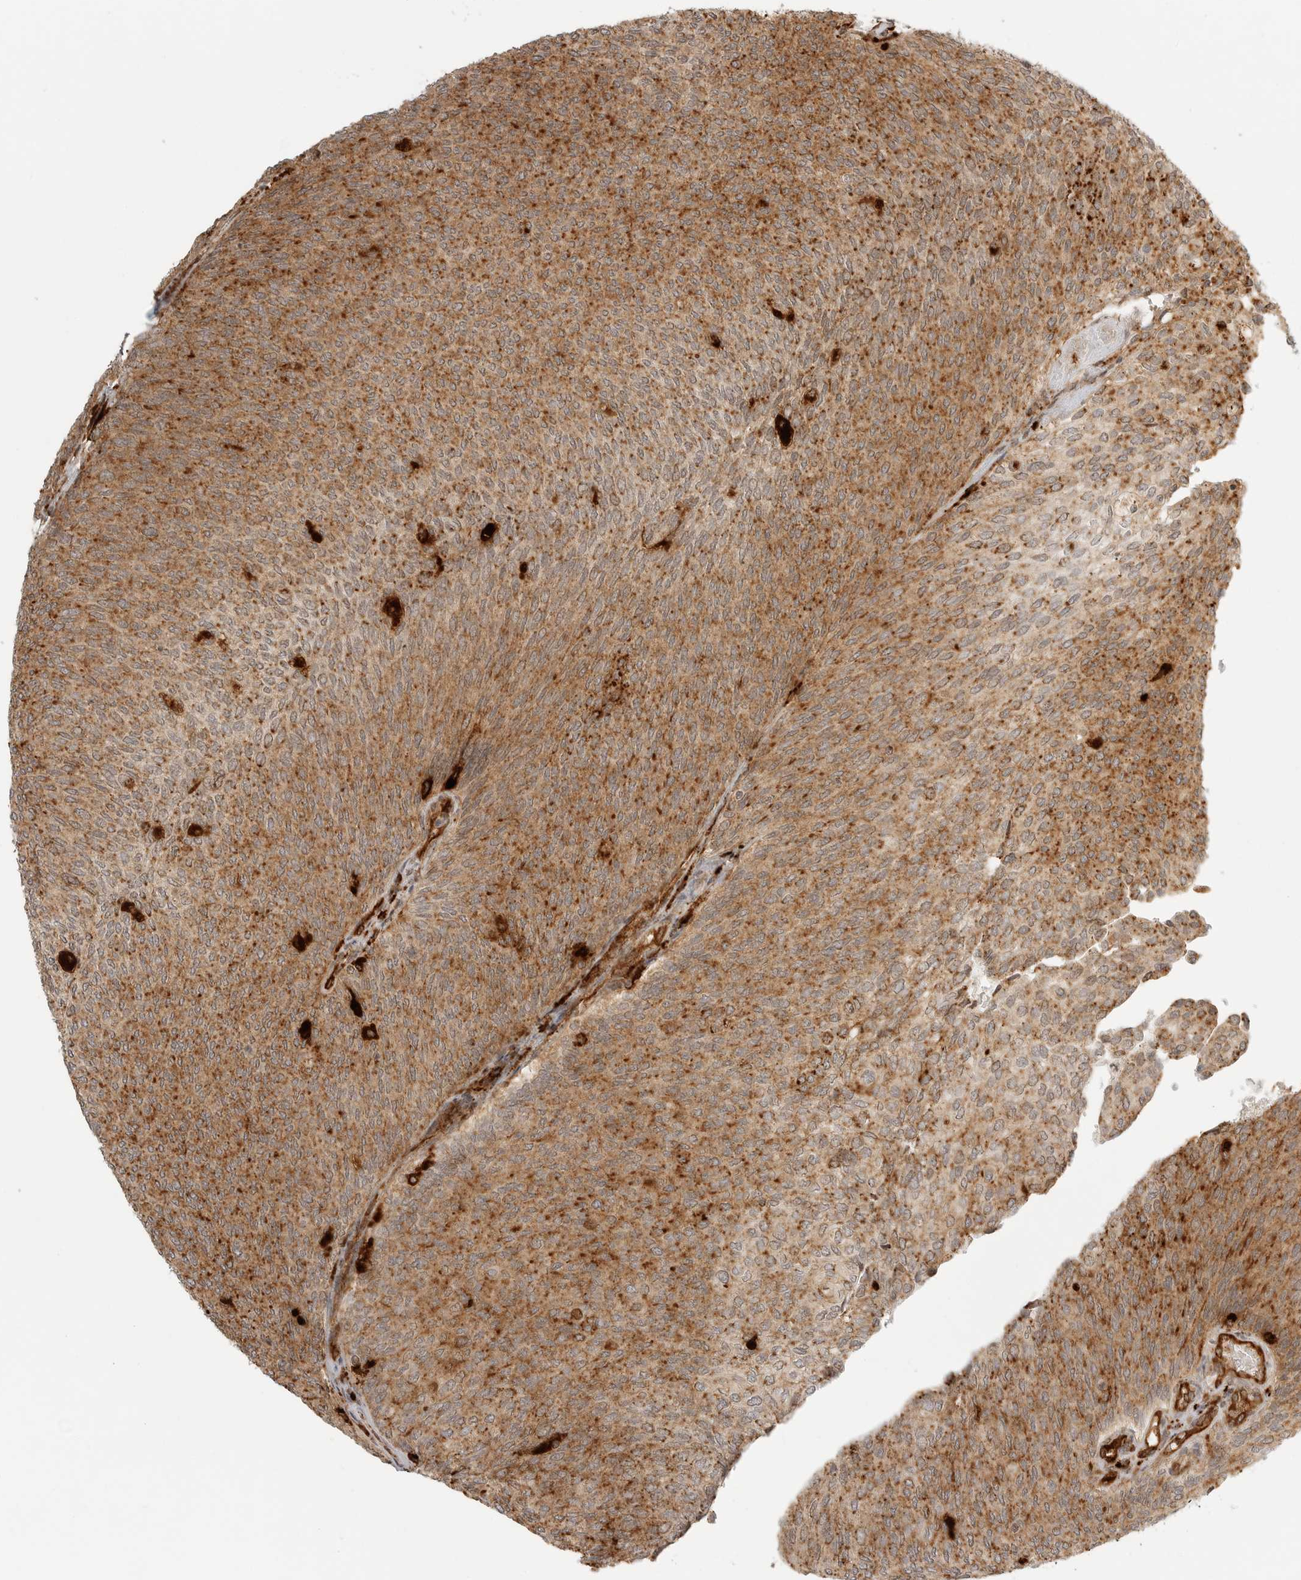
{"staining": {"intensity": "moderate", "quantity": ">75%", "location": "cytoplasmic/membranous"}, "tissue": "urothelial cancer", "cell_type": "Tumor cells", "image_type": "cancer", "snomed": [{"axis": "morphology", "description": "Urothelial carcinoma, Low grade"}, {"axis": "topography", "description": "Urinary bladder"}], "caption": "High-power microscopy captured an immunohistochemistry (IHC) micrograph of urothelial carcinoma (low-grade), revealing moderate cytoplasmic/membranous expression in about >75% of tumor cells.", "gene": "IDUA", "patient": {"sex": "female", "age": 79}}